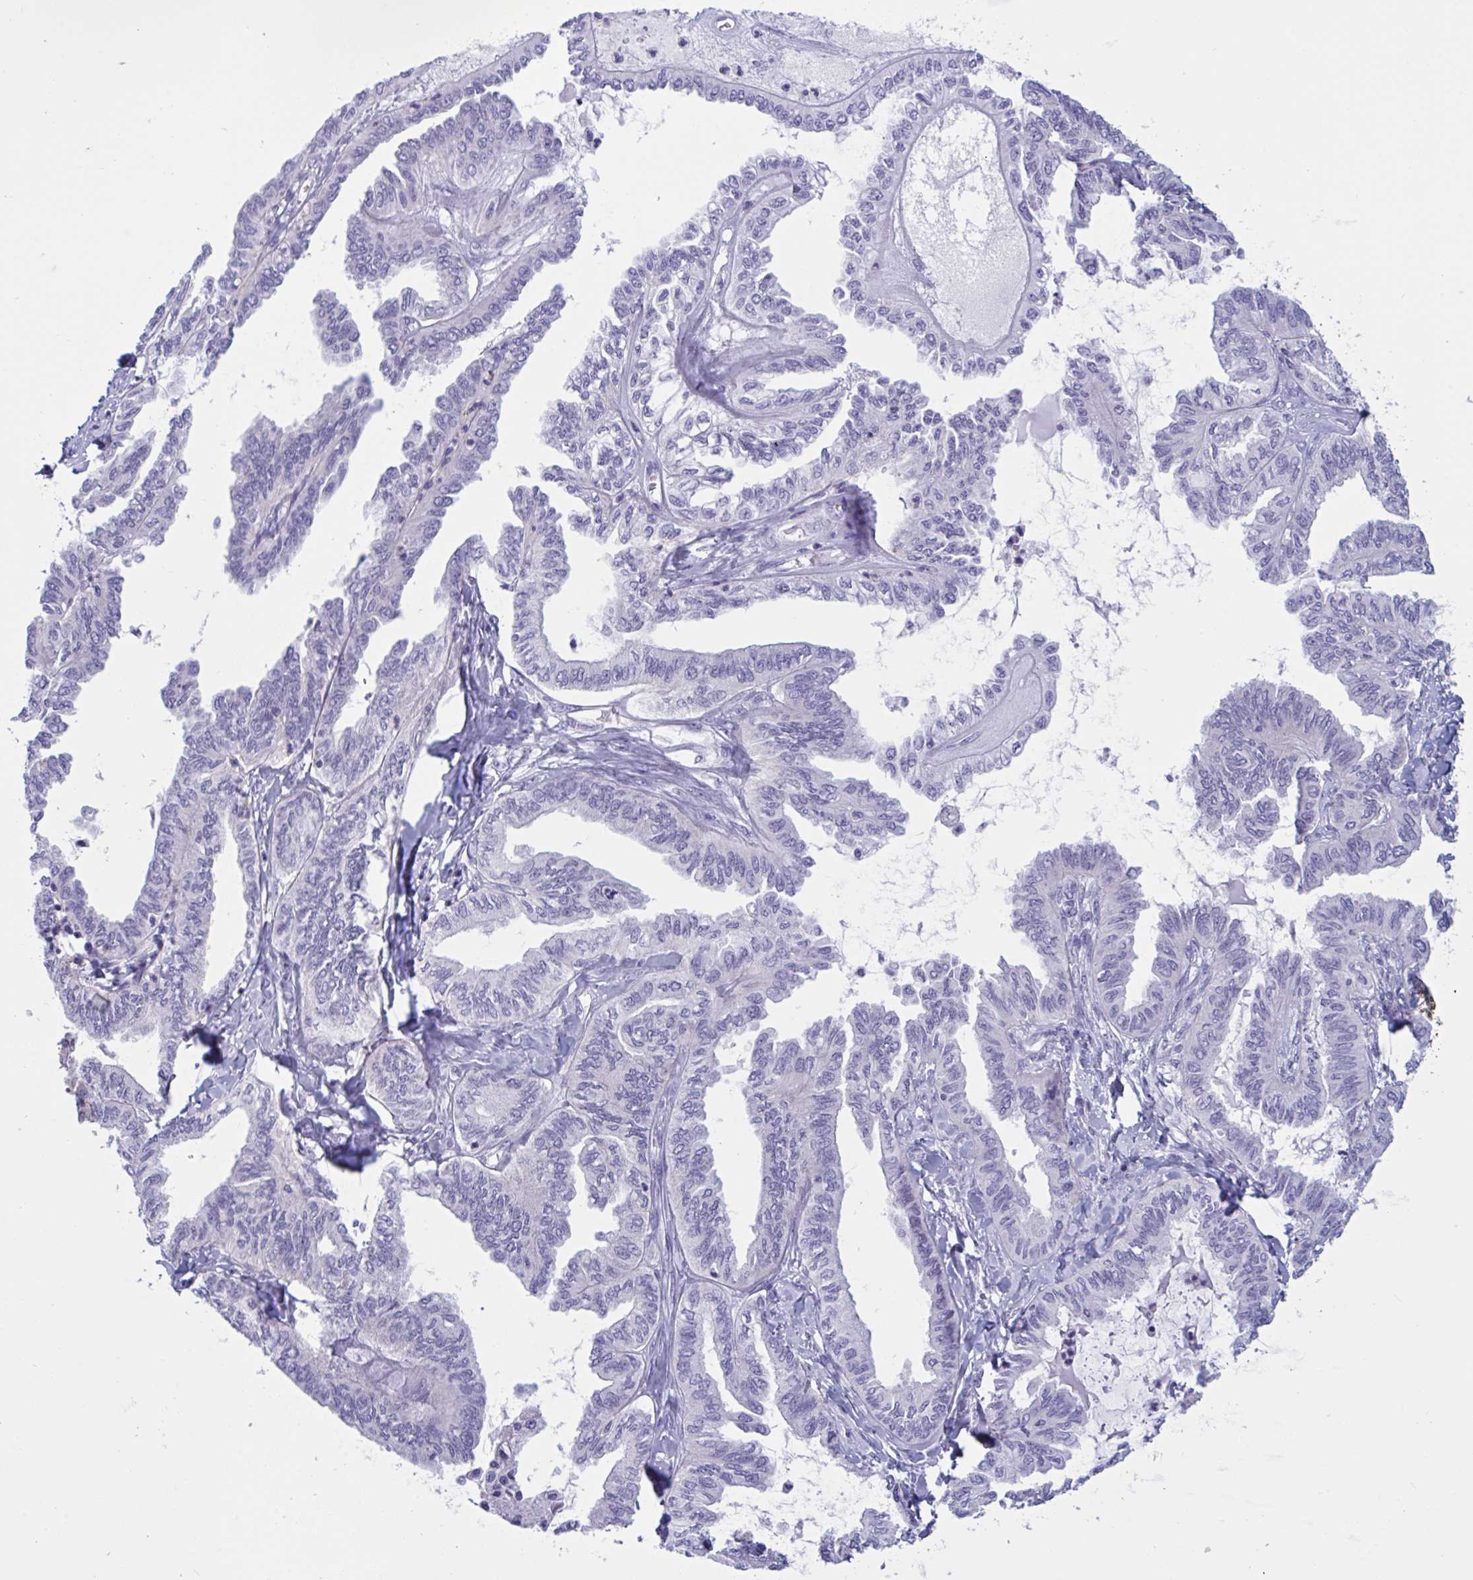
{"staining": {"intensity": "negative", "quantity": "none", "location": "none"}, "tissue": "ovarian cancer", "cell_type": "Tumor cells", "image_type": "cancer", "snomed": [{"axis": "morphology", "description": "Carcinoma, endometroid"}, {"axis": "topography", "description": "Ovary"}], "caption": "Immunohistochemistry of ovarian cancer (endometroid carcinoma) exhibits no staining in tumor cells.", "gene": "OXLD1", "patient": {"sex": "female", "age": 70}}